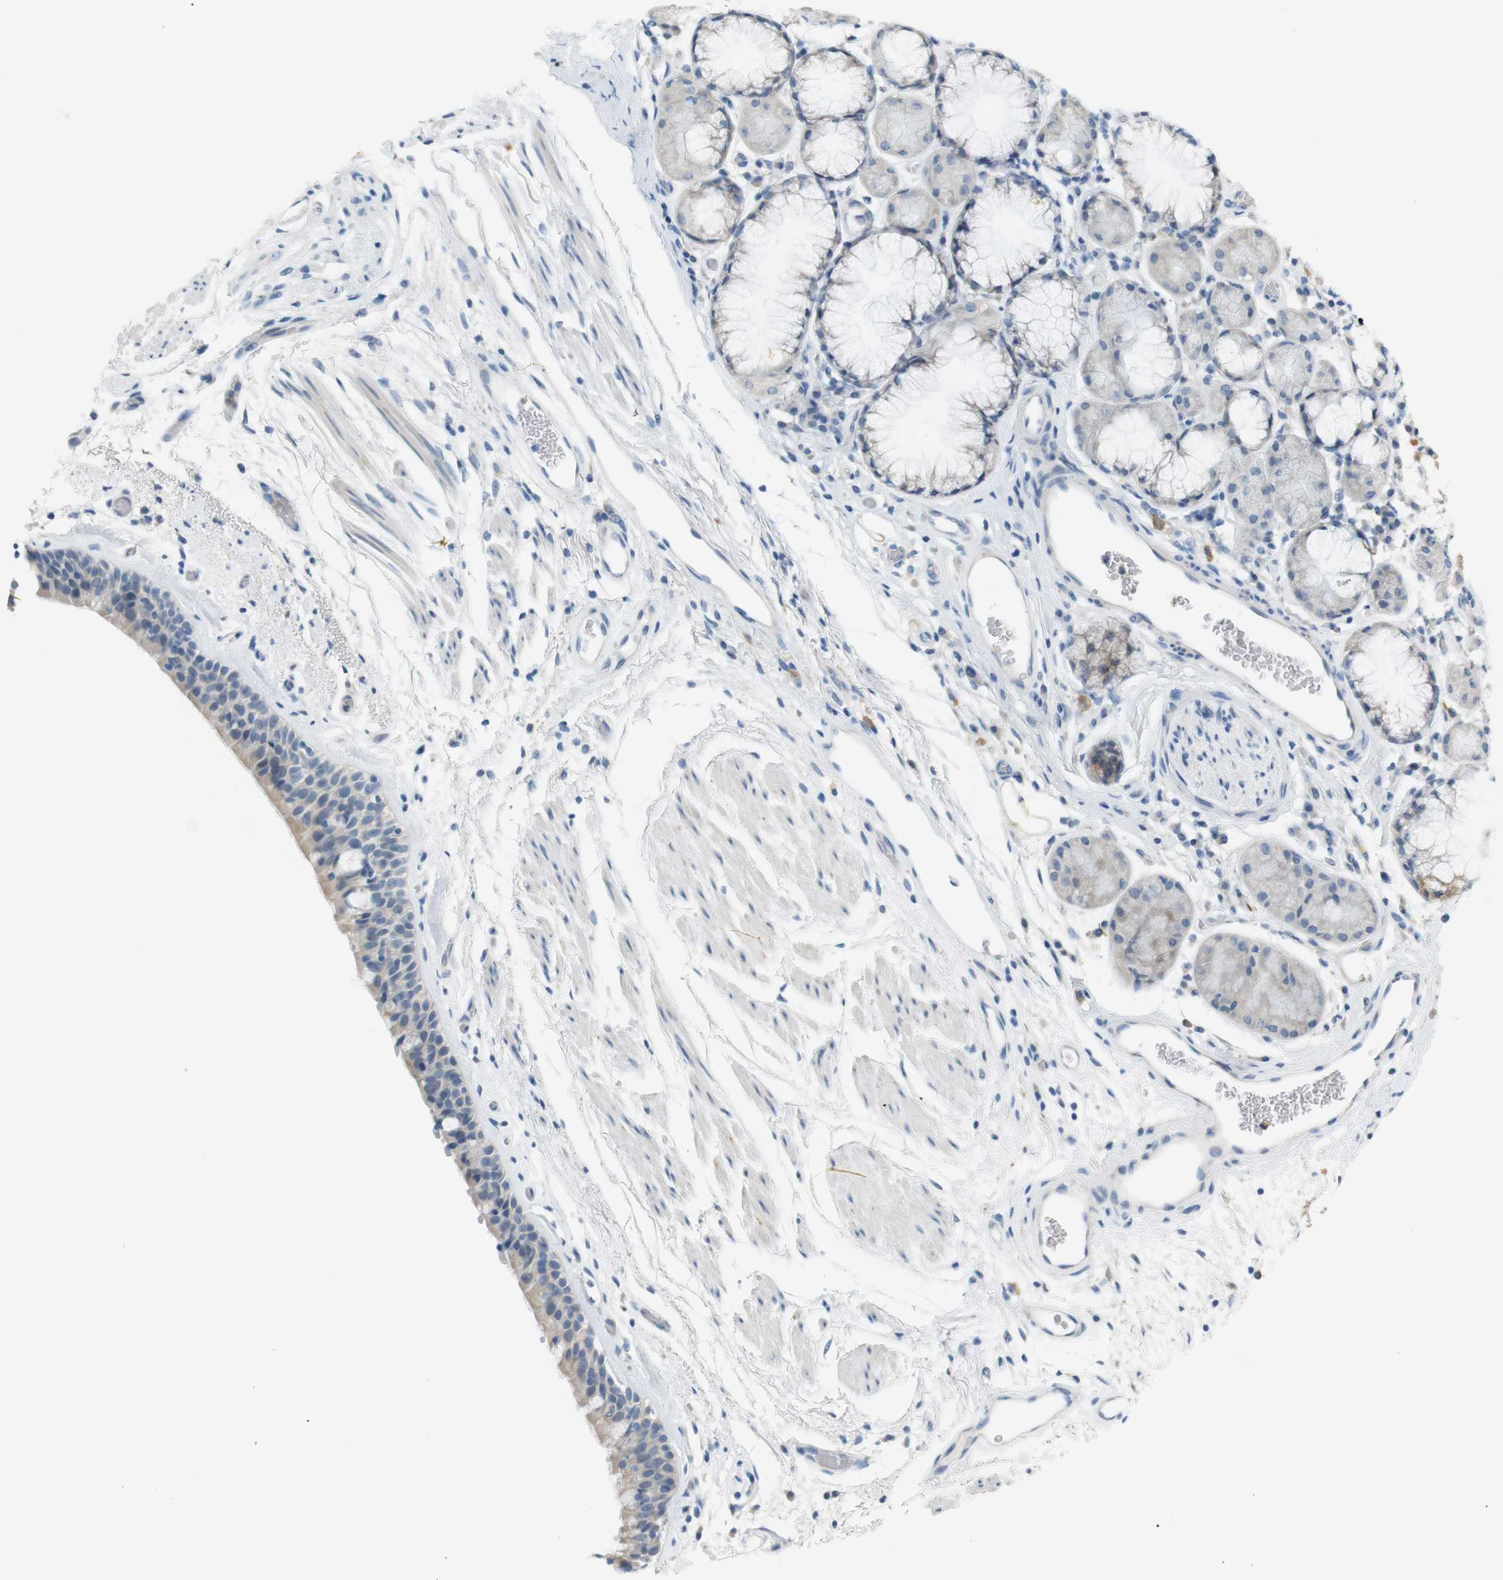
{"staining": {"intensity": "weak", "quantity": ">75%", "location": "cytoplasmic/membranous"}, "tissue": "bronchus", "cell_type": "Respiratory epithelial cells", "image_type": "normal", "snomed": [{"axis": "morphology", "description": "Normal tissue, NOS"}, {"axis": "morphology", "description": "Adenocarcinoma, NOS"}, {"axis": "topography", "description": "Bronchus"}, {"axis": "topography", "description": "Lung"}], "caption": "This micrograph exhibits immunohistochemistry staining of normal human bronchus, with low weak cytoplasmic/membranous positivity in about >75% of respiratory epithelial cells.", "gene": "LRRK2", "patient": {"sex": "female", "age": 54}}